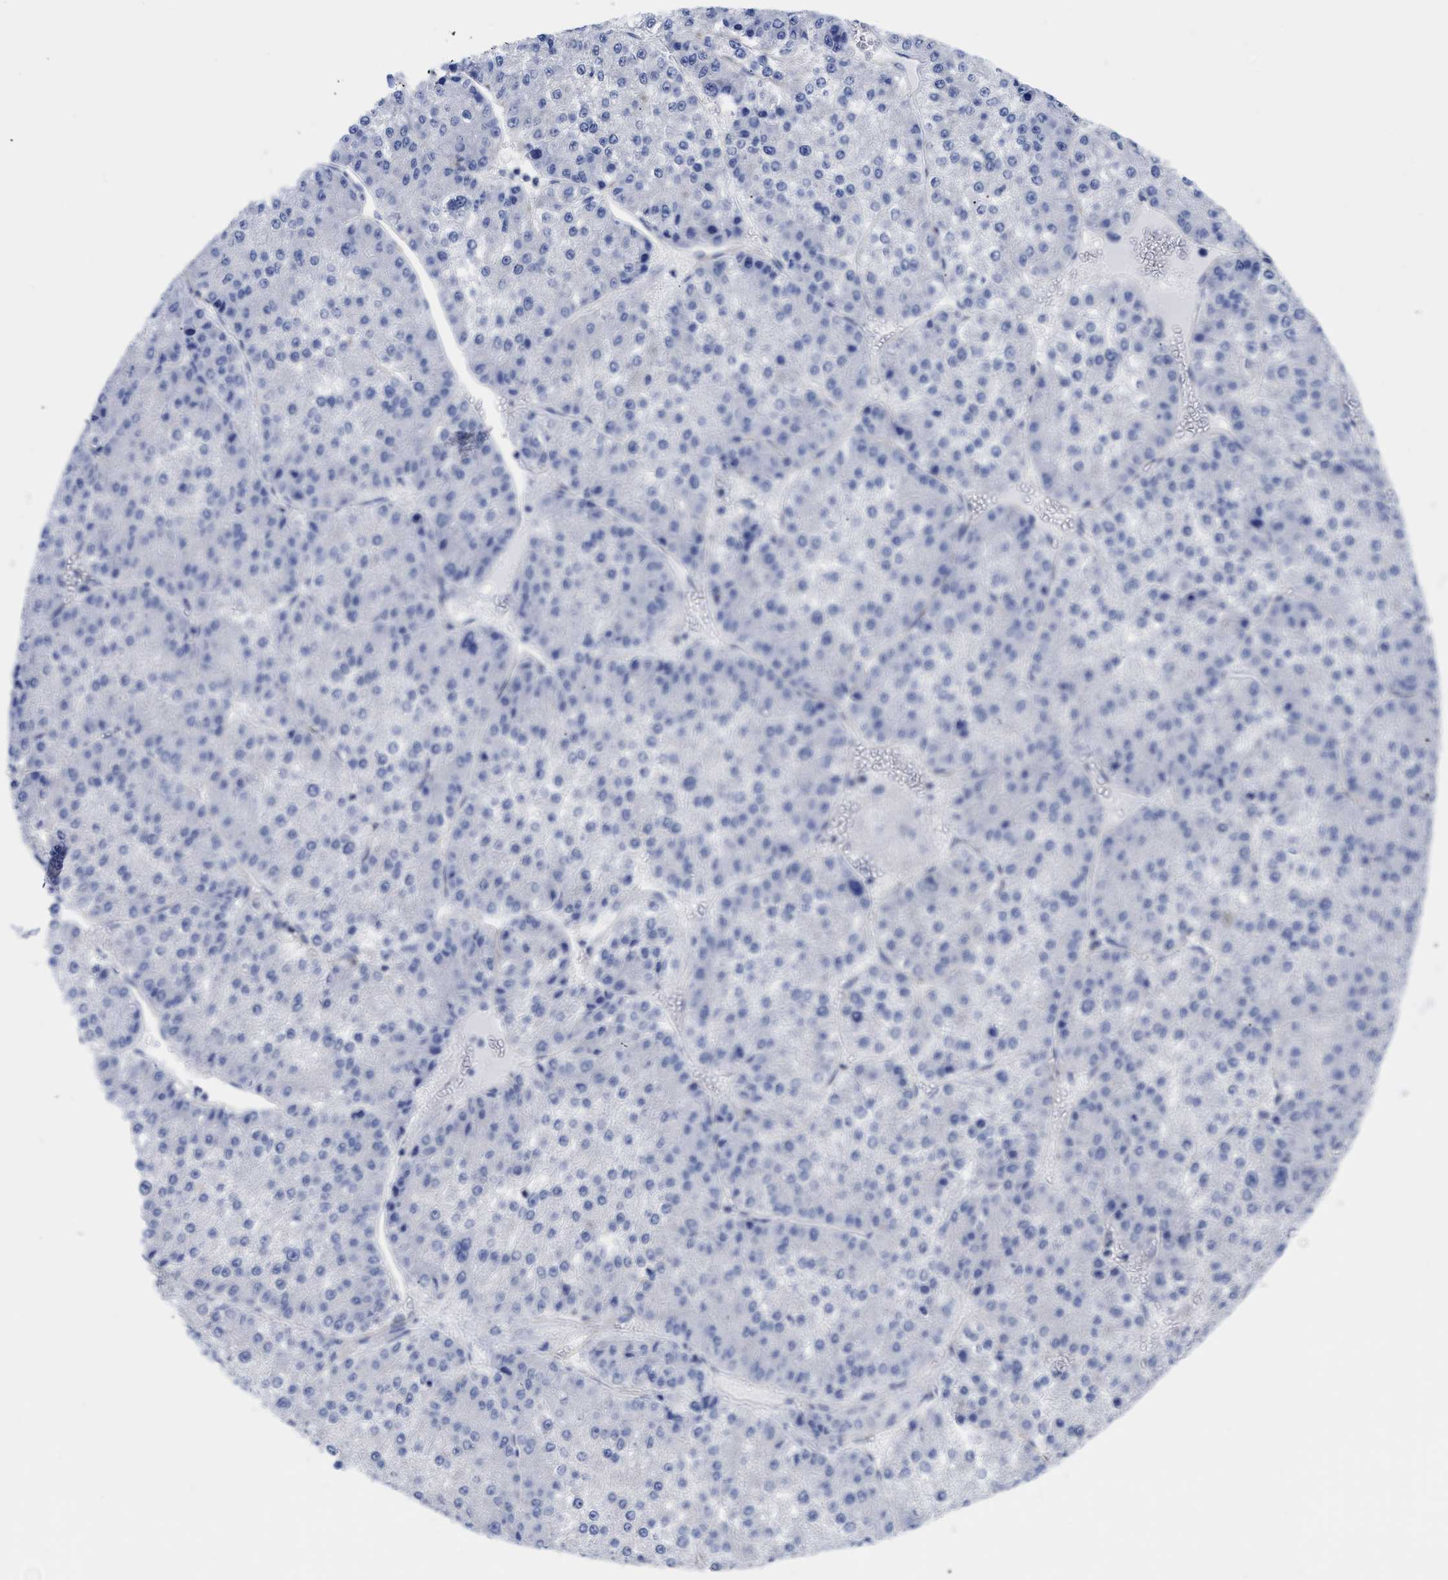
{"staining": {"intensity": "negative", "quantity": "none", "location": "none"}, "tissue": "liver cancer", "cell_type": "Tumor cells", "image_type": "cancer", "snomed": [{"axis": "morphology", "description": "Carcinoma, Hepatocellular, NOS"}, {"axis": "topography", "description": "Liver"}], "caption": "Immunohistochemistry histopathology image of neoplastic tissue: human hepatocellular carcinoma (liver) stained with DAB shows no significant protein expression in tumor cells.", "gene": "IRAG2", "patient": {"sex": "female", "age": 73}}